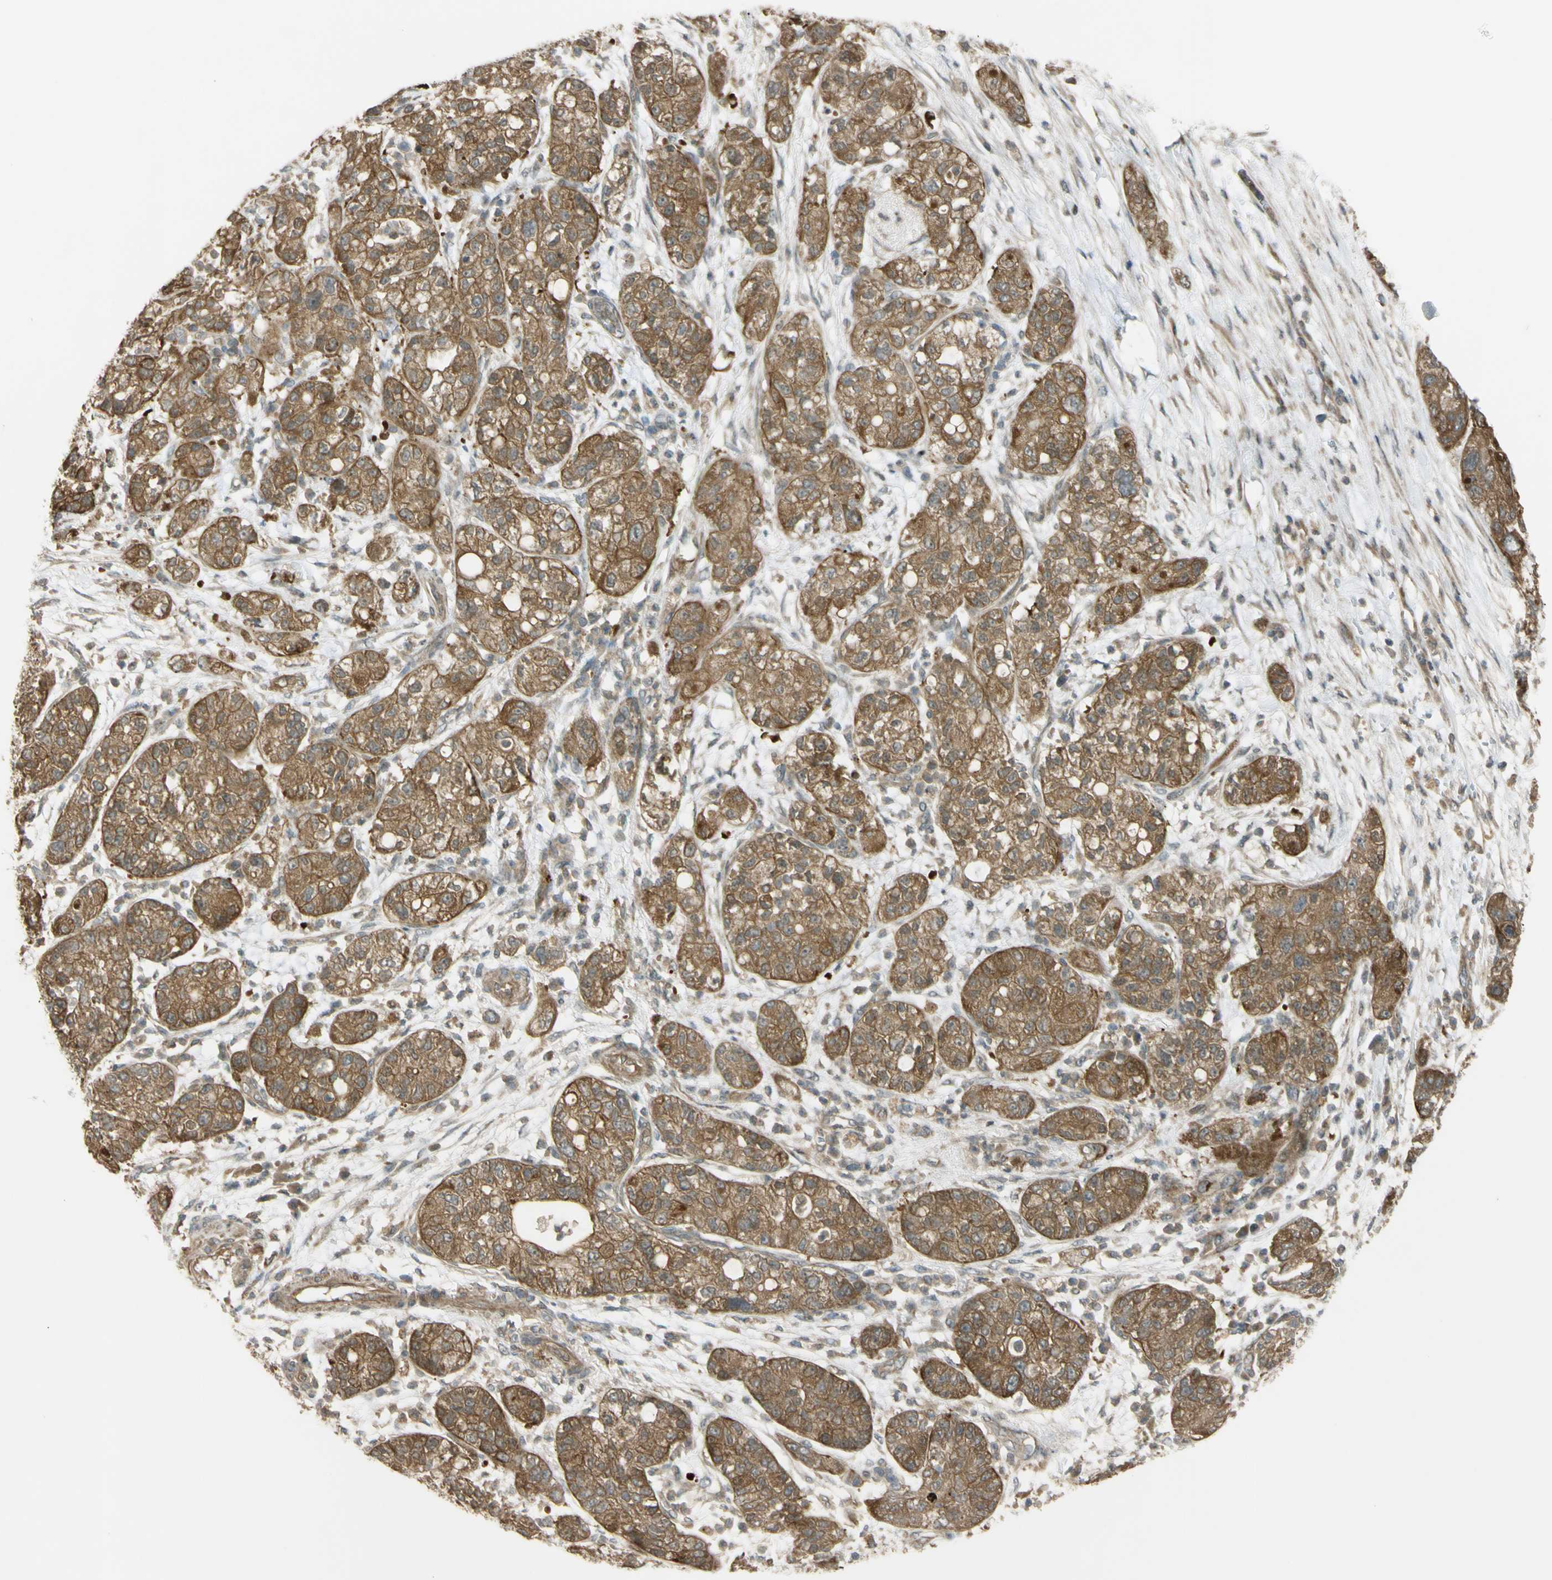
{"staining": {"intensity": "moderate", "quantity": ">75%", "location": "cytoplasmic/membranous"}, "tissue": "pancreatic cancer", "cell_type": "Tumor cells", "image_type": "cancer", "snomed": [{"axis": "morphology", "description": "Adenocarcinoma, NOS"}, {"axis": "topography", "description": "Pancreas"}], "caption": "Adenocarcinoma (pancreatic) tissue reveals moderate cytoplasmic/membranous positivity in approximately >75% of tumor cells, visualized by immunohistochemistry.", "gene": "FLII", "patient": {"sex": "female", "age": 78}}